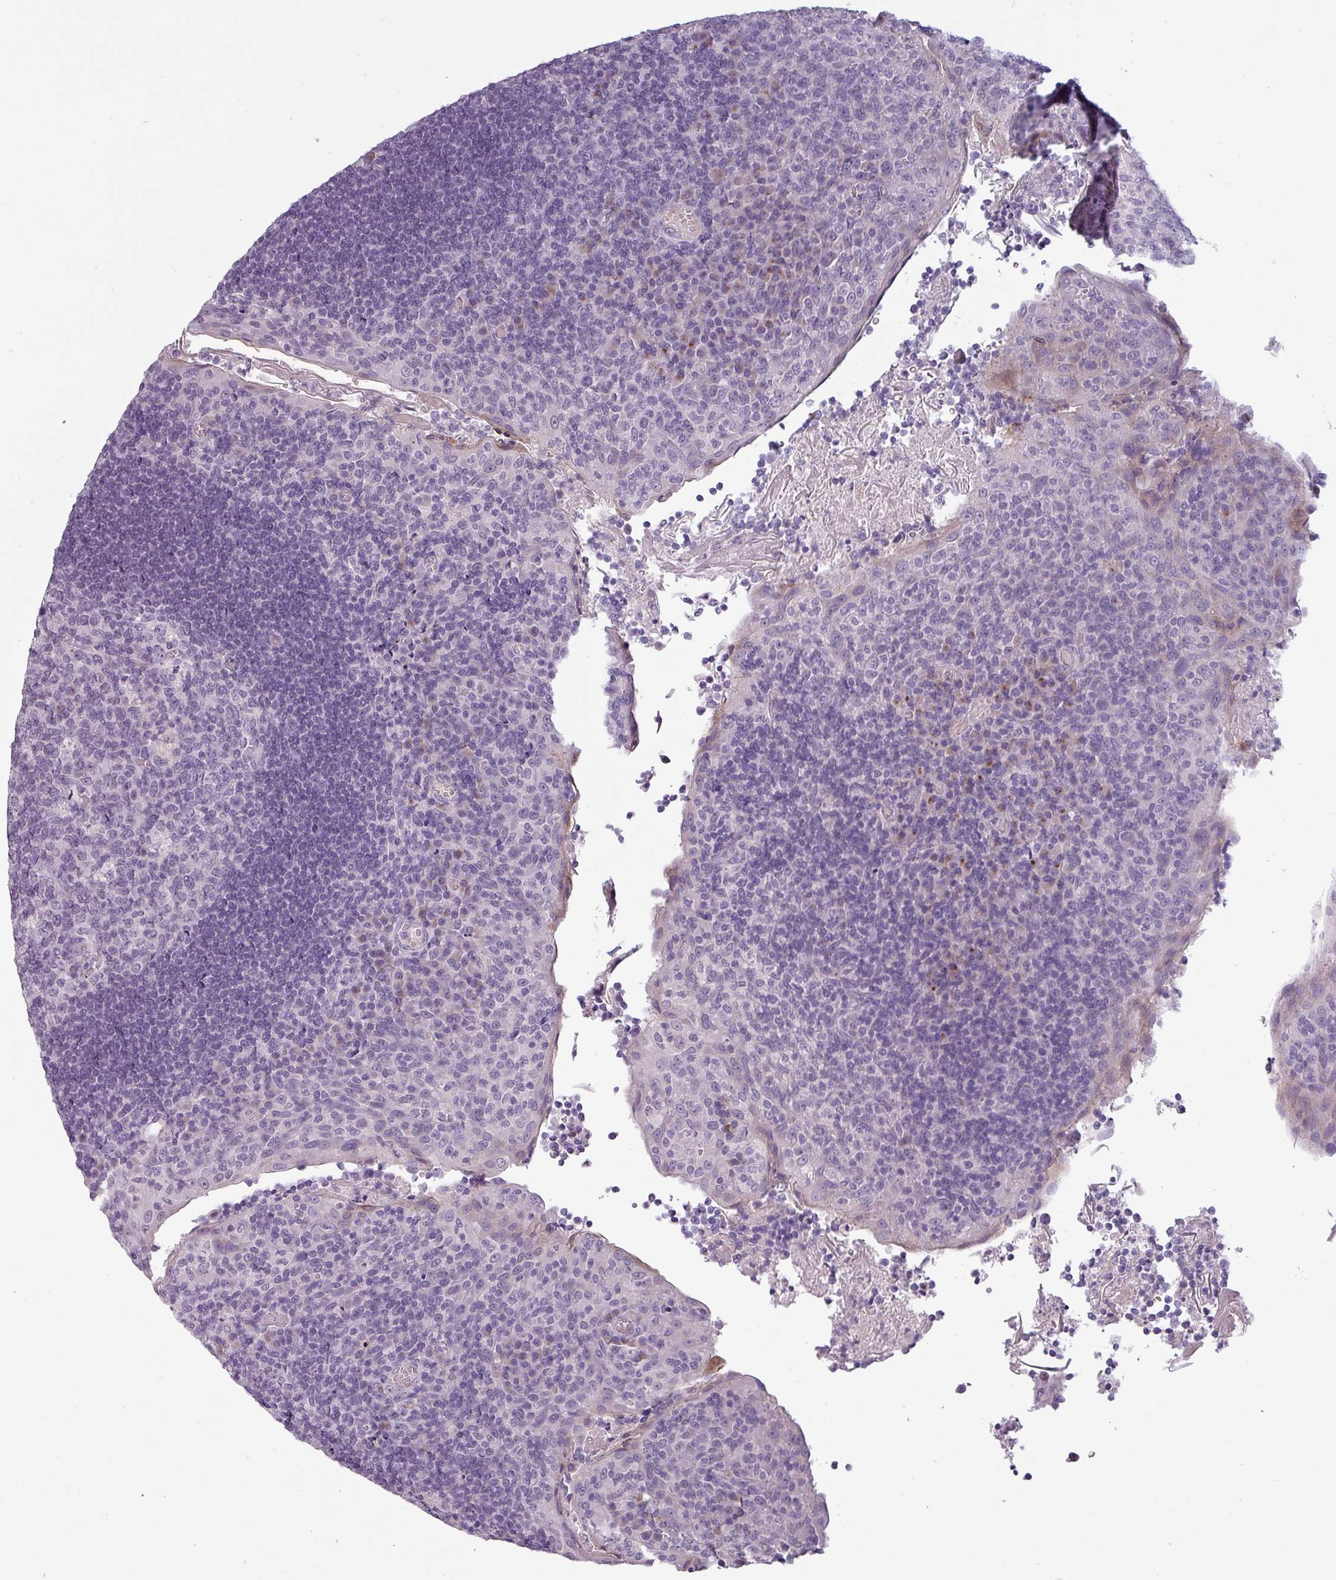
{"staining": {"intensity": "negative", "quantity": "none", "location": "none"}, "tissue": "tonsil", "cell_type": "Germinal center cells", "image_type": "normal", "snomed": [{"axis": "morphology", "description": "Normal tissue, NOS"}, {"axis": "topography", "description": "Tonsil"}], "caption": "IHC photomicrograph of benign tonsil: tonsil stained with DAB (3,3'-diaminobenzidine) demonstrates no significant protein expression in germinal center cells.", "gene": "SLC26A9", "patient": {"sex": "male", "age": 17}}